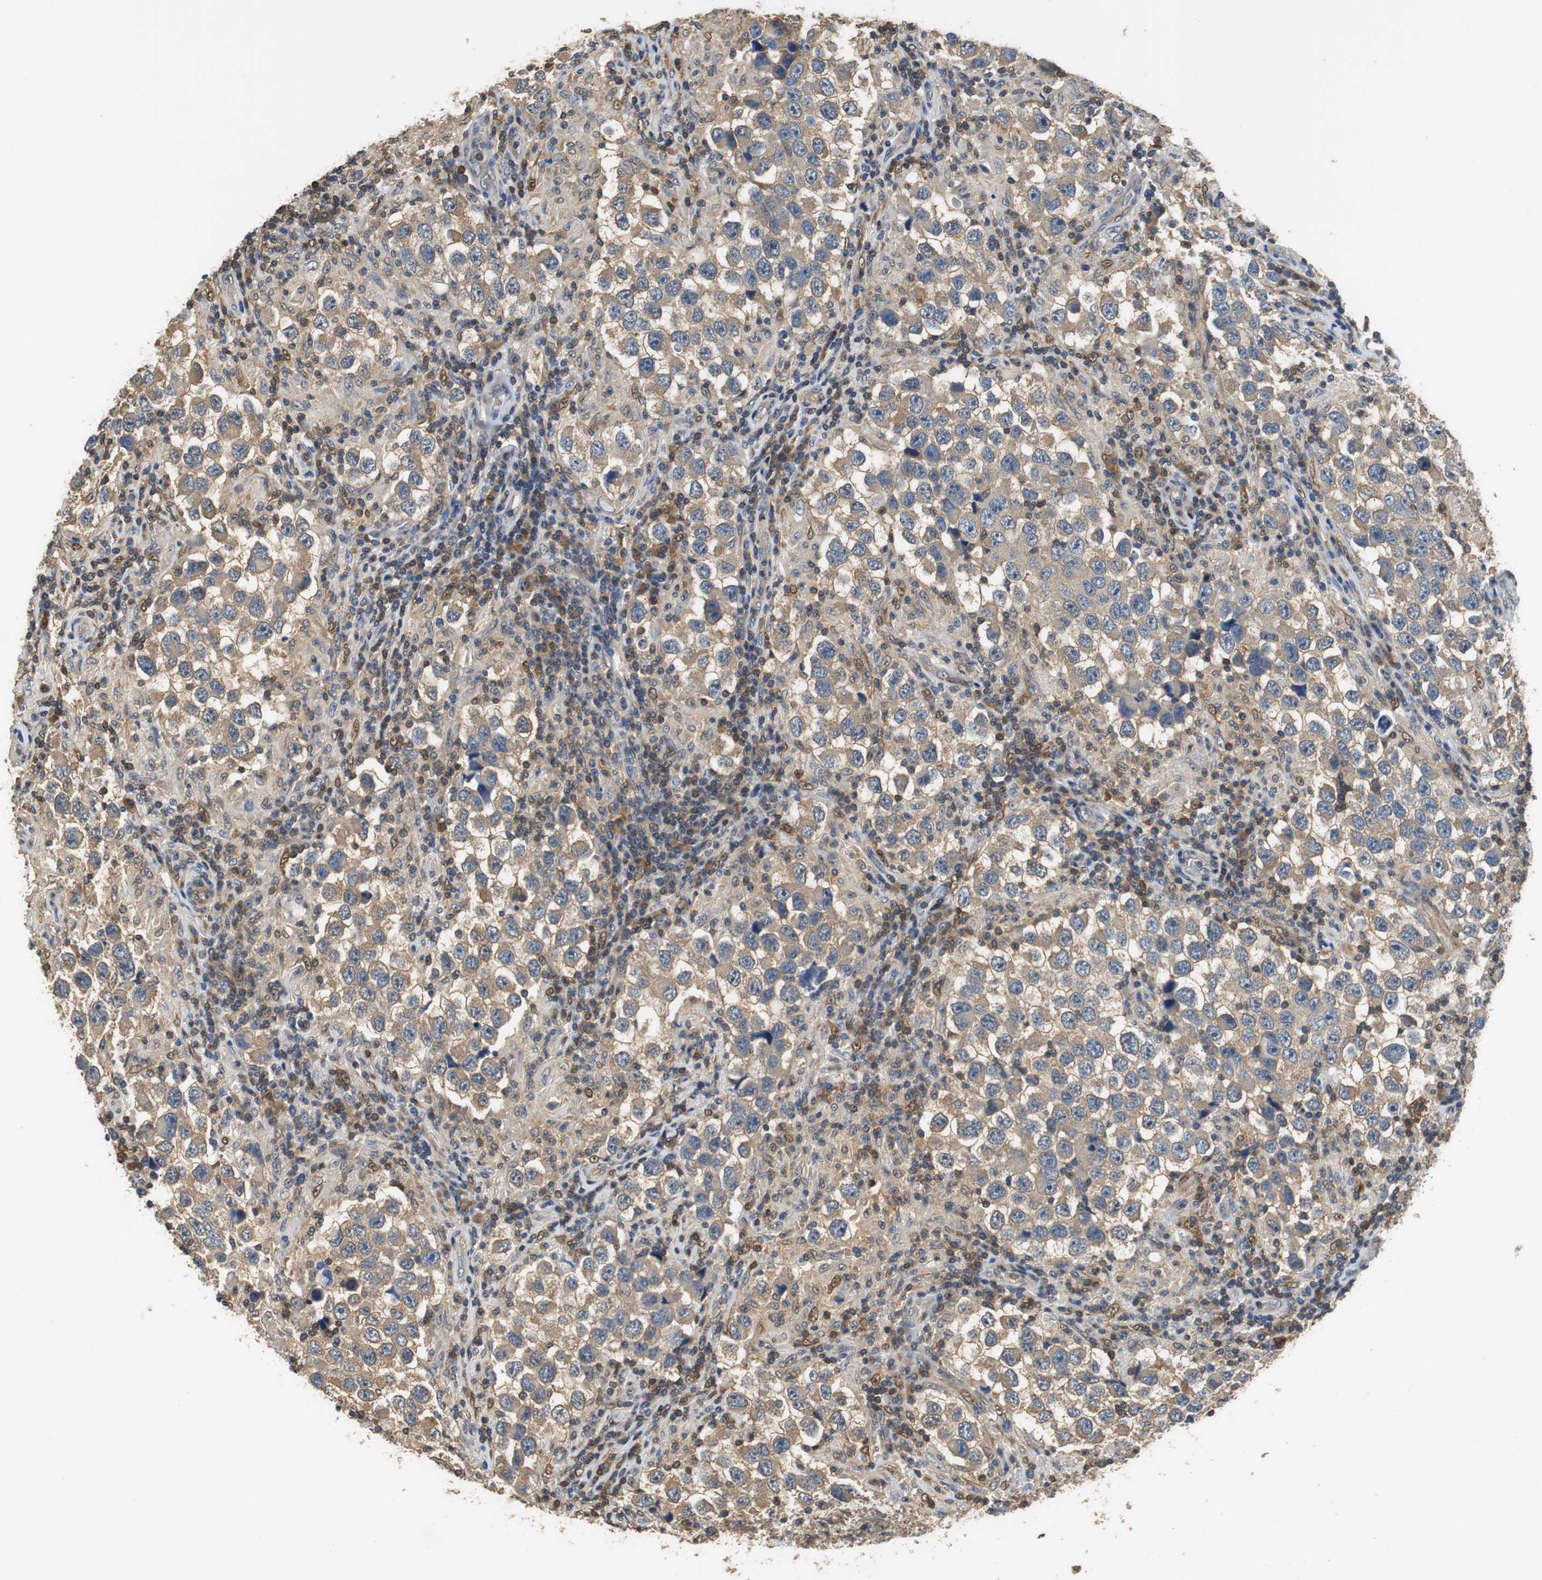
{"staining": {"intensity": "moderate", "quantity": ">75%", "location": "cytoplasmic/membranous"}, "tissue": "testis cancer", "cell_type": "Tumor cells", "image_type": "cancer", "snomed": [{"axis": "morphology", "description": "Carcinoma, Embryonal, NOS"}, {"axis": "topography", "description": "Testis"}], "caption": "Approximately >75% of tumor cells in testis embryonal carcinoma exhibit moderate cytoplasmic/membranous protein staining as visualized by brown immunohistochemical staining.", "gene": "UBQLN2", "patient": {"sex": "male", "age": 21}}